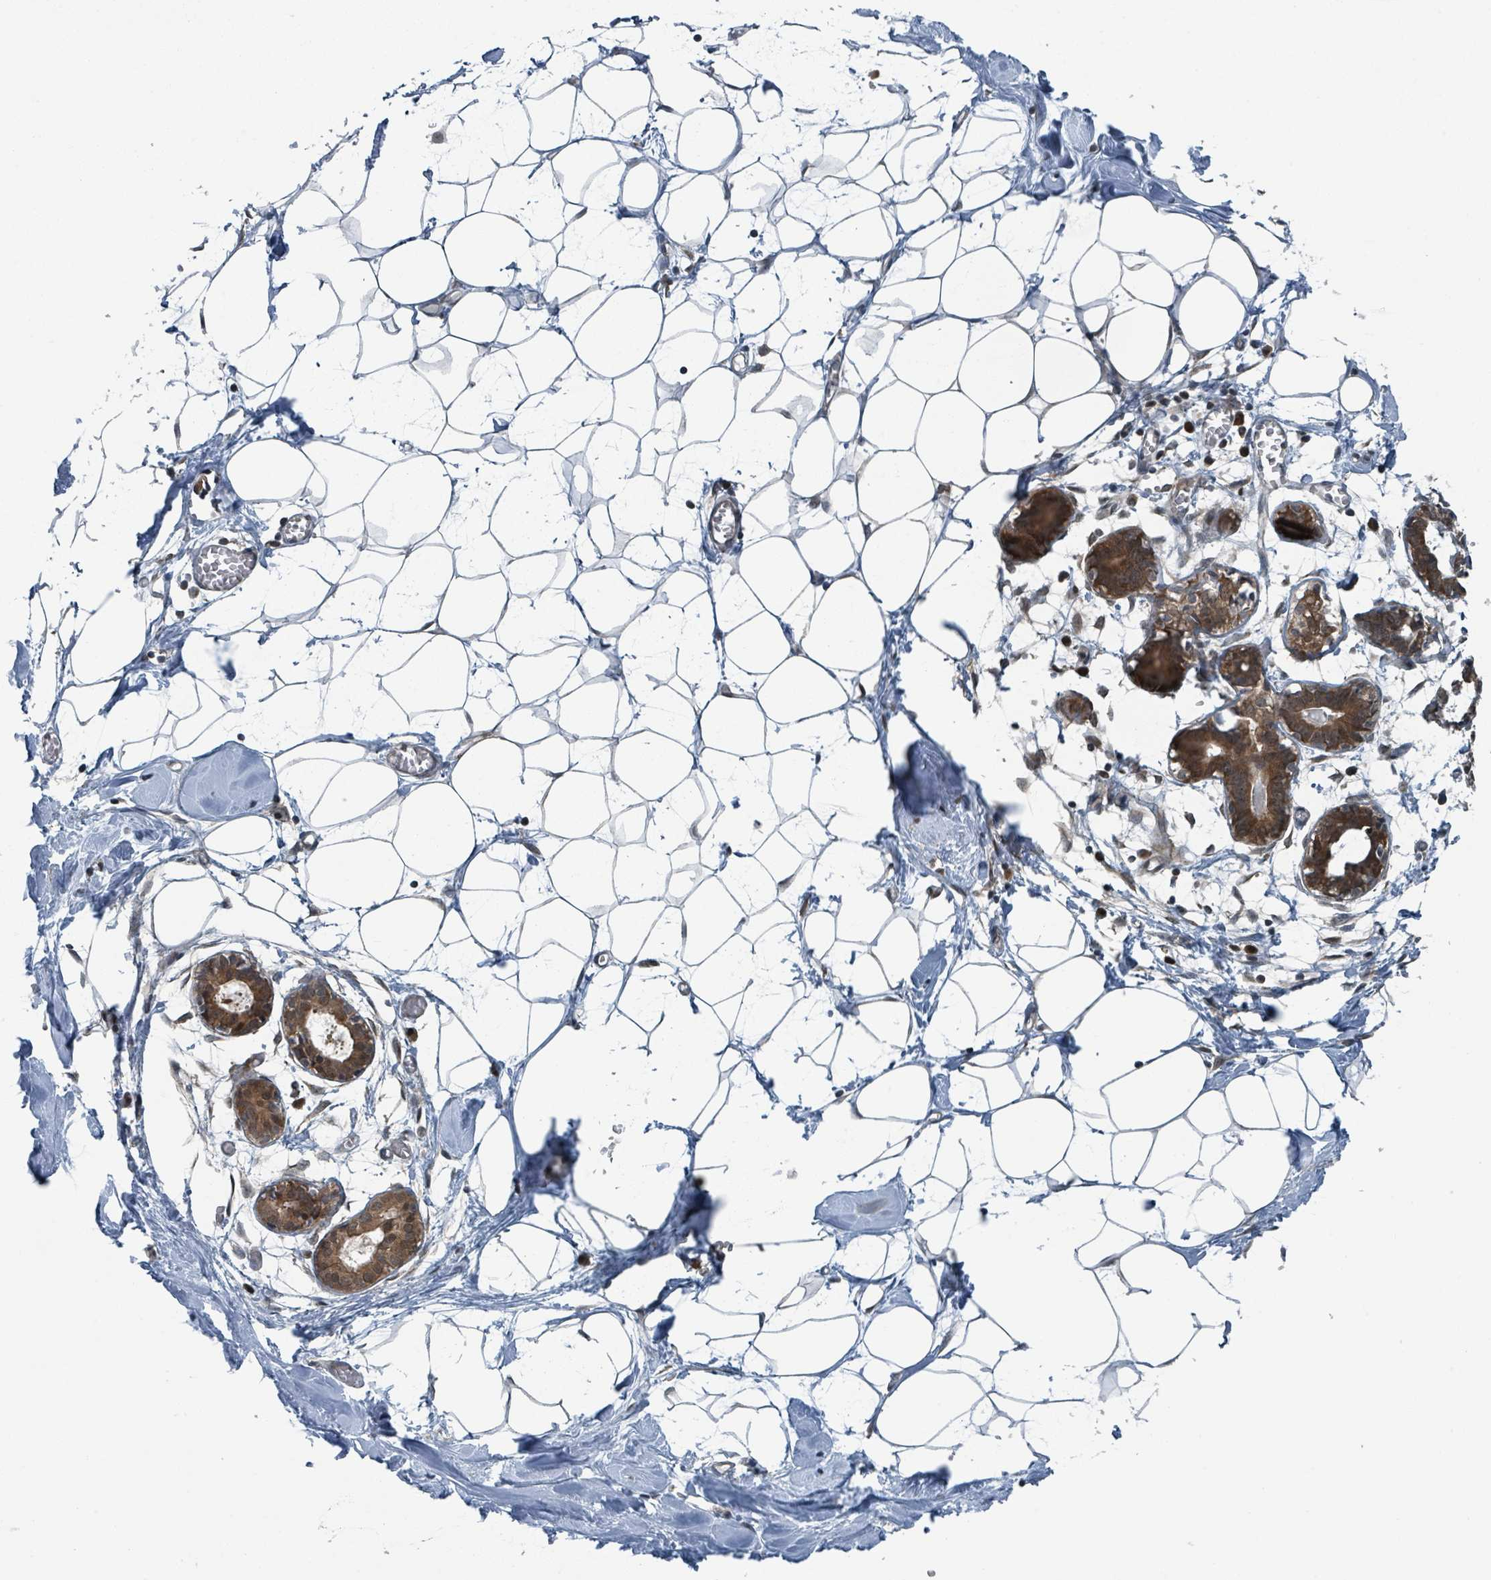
{"staining": {"intensity": "negative", "quantity": "none", "location": "none"}, "tissue": "breast", "cell_type": "Adipocytes", "image_type": "normal", "snomed": [{"axis": "morphology", "description": "Normal tissue, NOS"}, {"axis": "topography", "description": "Breast"}], "caption": "Breast was stained to show a protein in brown. There is no significant staining in adipocytes. (Immunohistochemistry (ihc), brightfield microscopy, high magnification).", "gene": "GOLGA7B", "patient": {"sex": "female", "age": 27}}